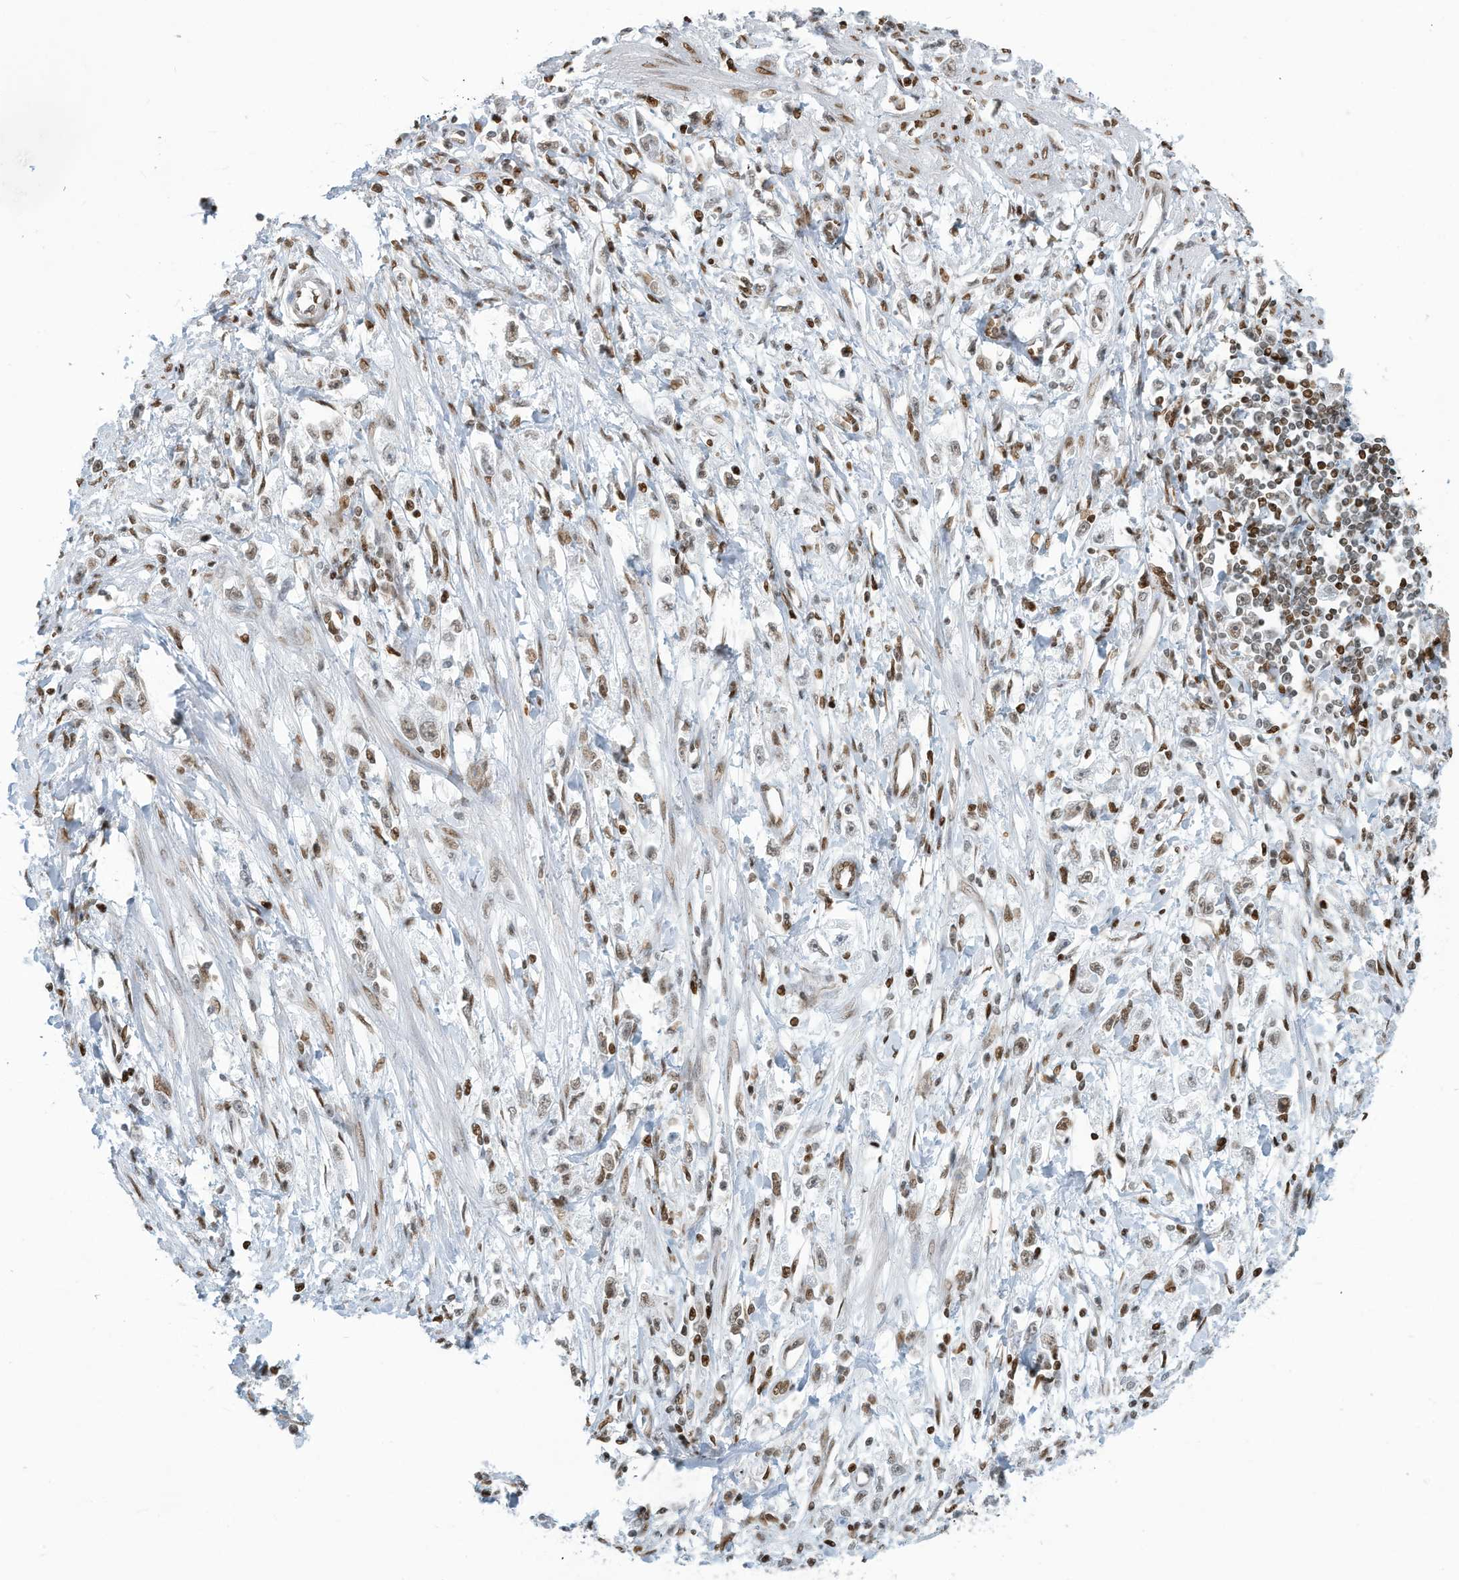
{"staining": {"intensity": "weak", "quantity": ">75%", "location": "nuclear"}, "tissue": "stomach cancer", "cell_type": "Tumor cells", "image_type": "cancer", "snomed": [{"axis": "morphology", "description": "Adenocarcinoma, NOS"}, {"axis": "topography", "description": "Stomach"}], "caption": "High-power microscopy captured an immunohistochemistry image of stomach adenocarcinoma, revealing weak nuclear positivity in approximately >75% of tumor cells.", "gene": "SARNP", "patient": {"sex": "female", "age": 59}}